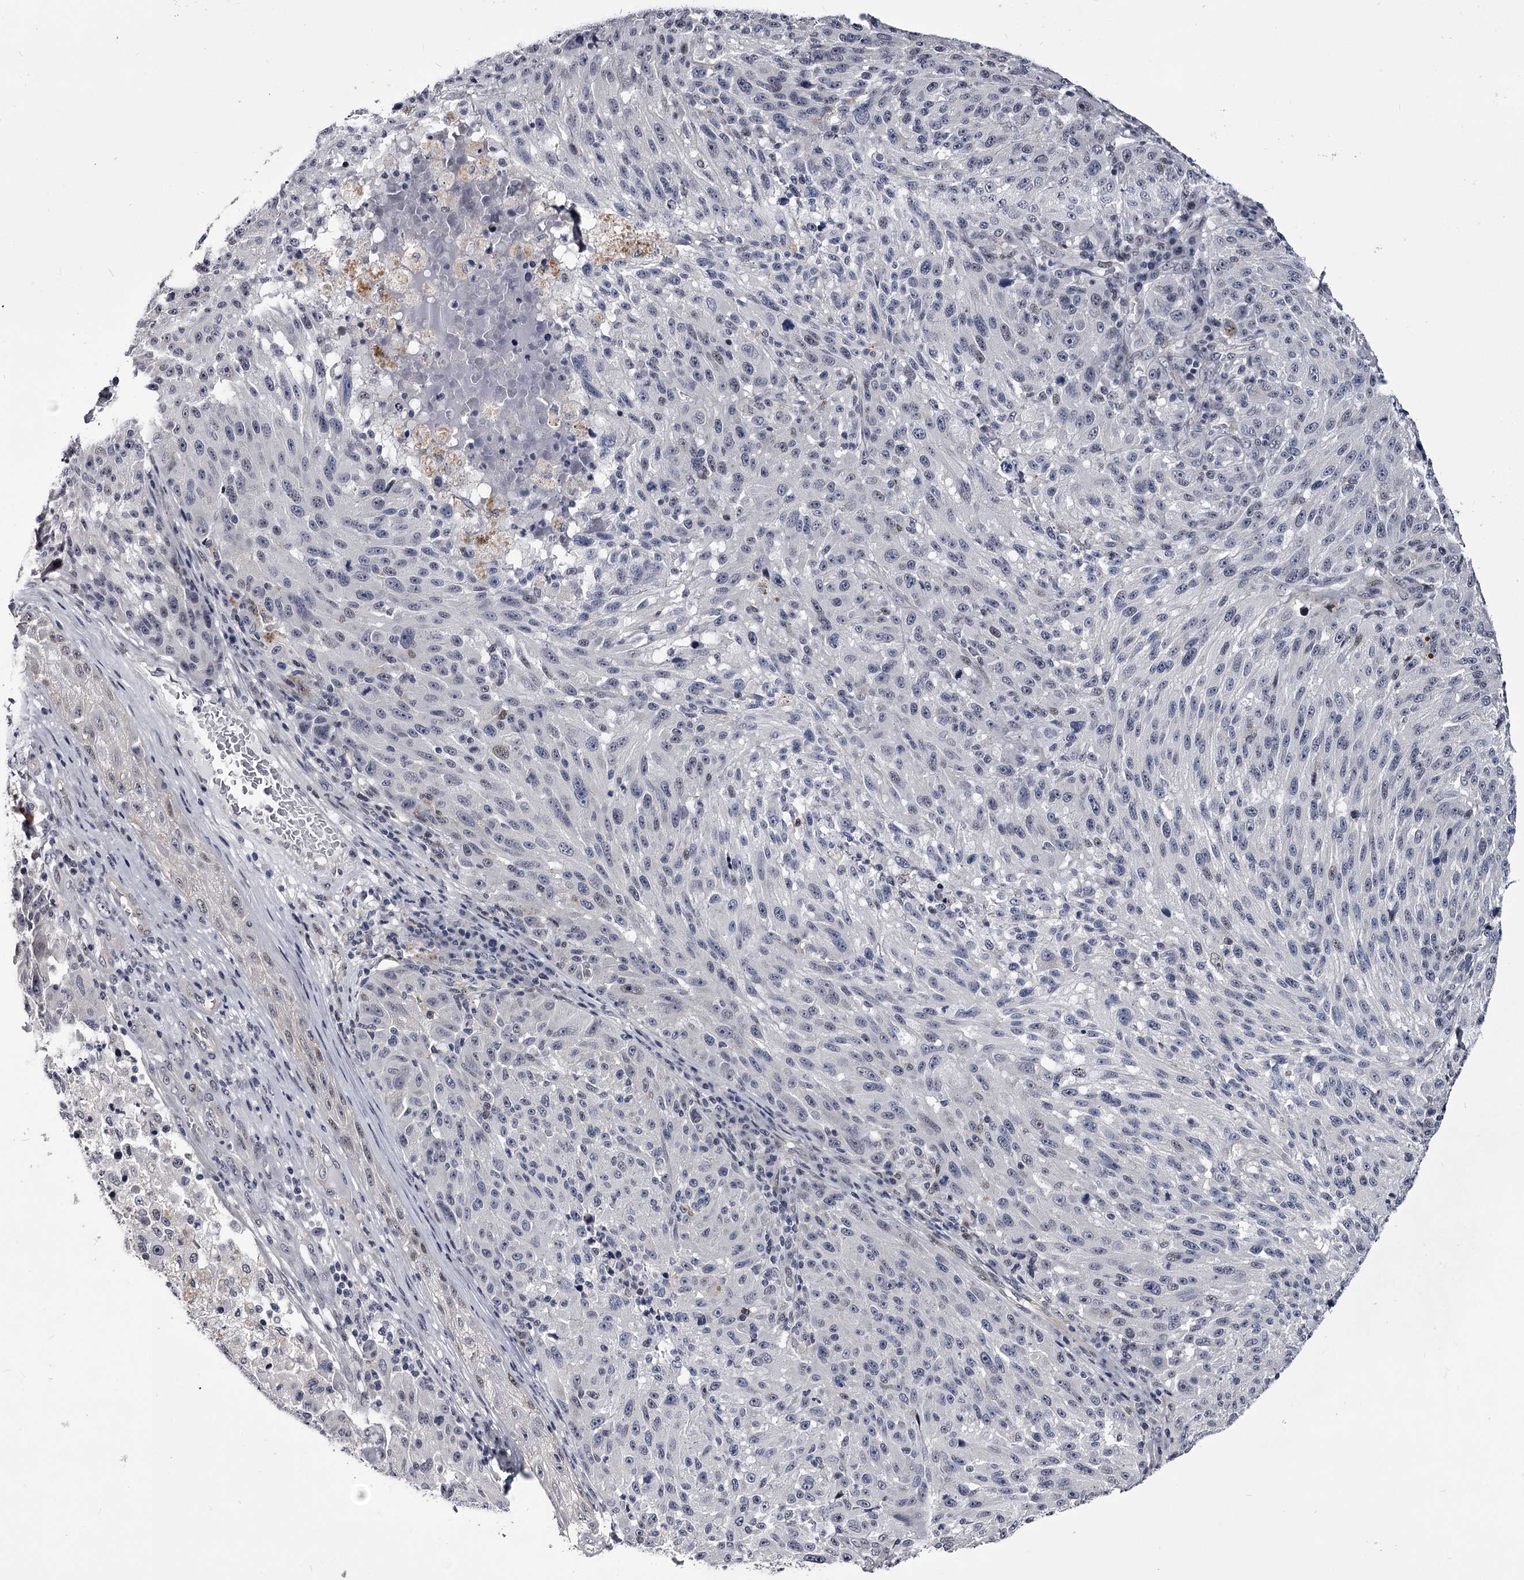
{"staining": {"intensity": "negative", "quantity": "none", "location": "none"}, "tissue": "melanoma", "cell_type": "Tumor cells", "image_type": "cancer", "snomed": [{"axis": "morphology", "description": "Malignant melanoma, NOS"}, {"axis": "topography", "description": "Skin"}], "caption": "Immunohistochemistry (IHC) photomicrograph of human malignant melanoma stained for a protein (brown), which shows no staining in tumor cells.", "gene": "OVOL2", "patient": {"sex": "male", "age": 53}}